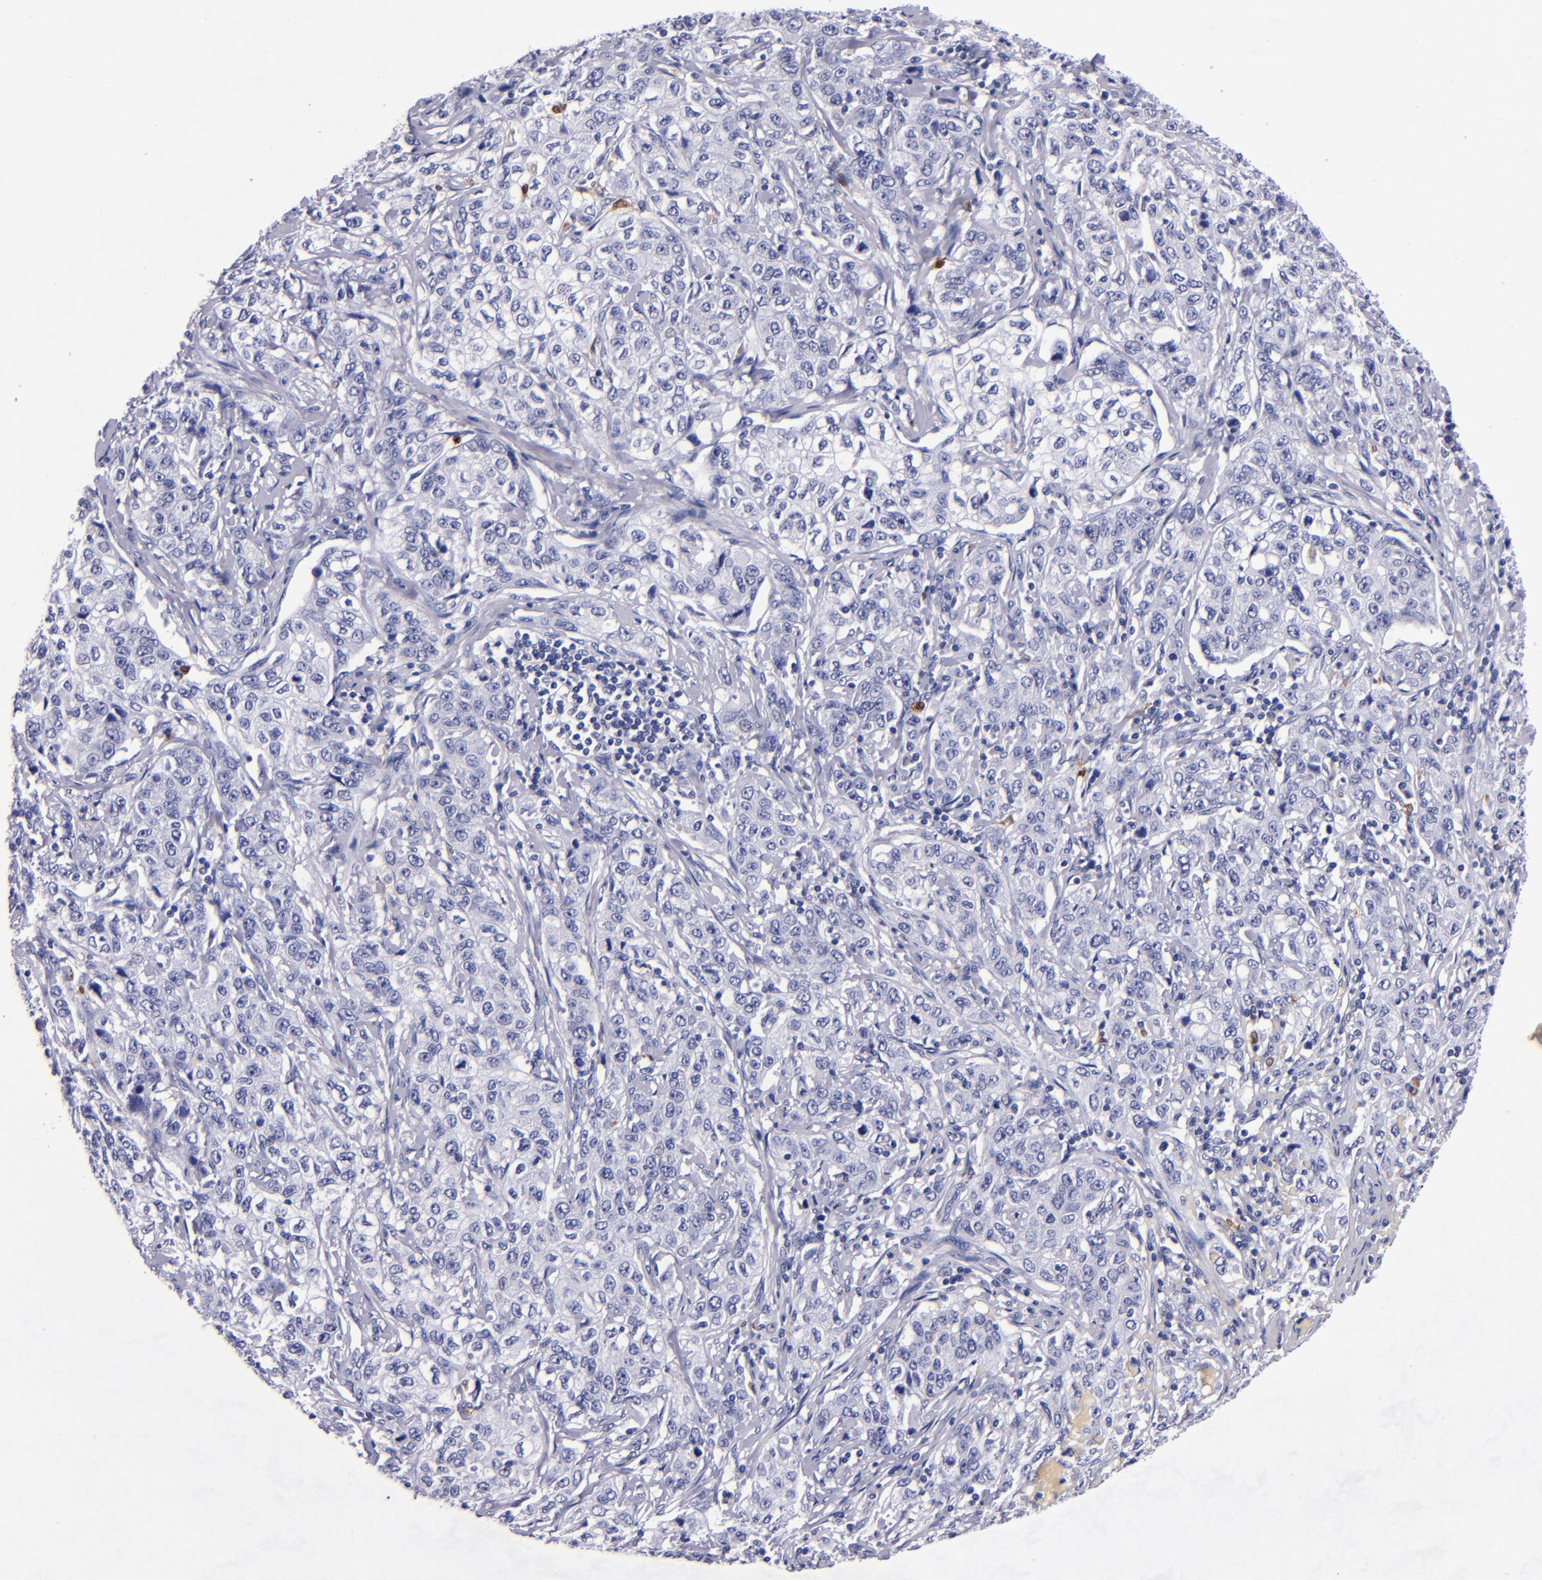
{"staining": {"intensity": "negative", "quantity": "none", "location": "none"}, "tissue": "stomach cancer", "cell_type": "Tumor cells", "image_type": "cancer", "snomed": [{"axis": "morphology", "description": "Adenocarcinoma, NOS"}, {"axis": "topography", "description": "Stomach"}], "caption": "Tumor cells show no significant protein expression in stomach cancer (adenocarcinoma).", "gene": "S100A8", "patient": {"sex": "male", "age": 48}}